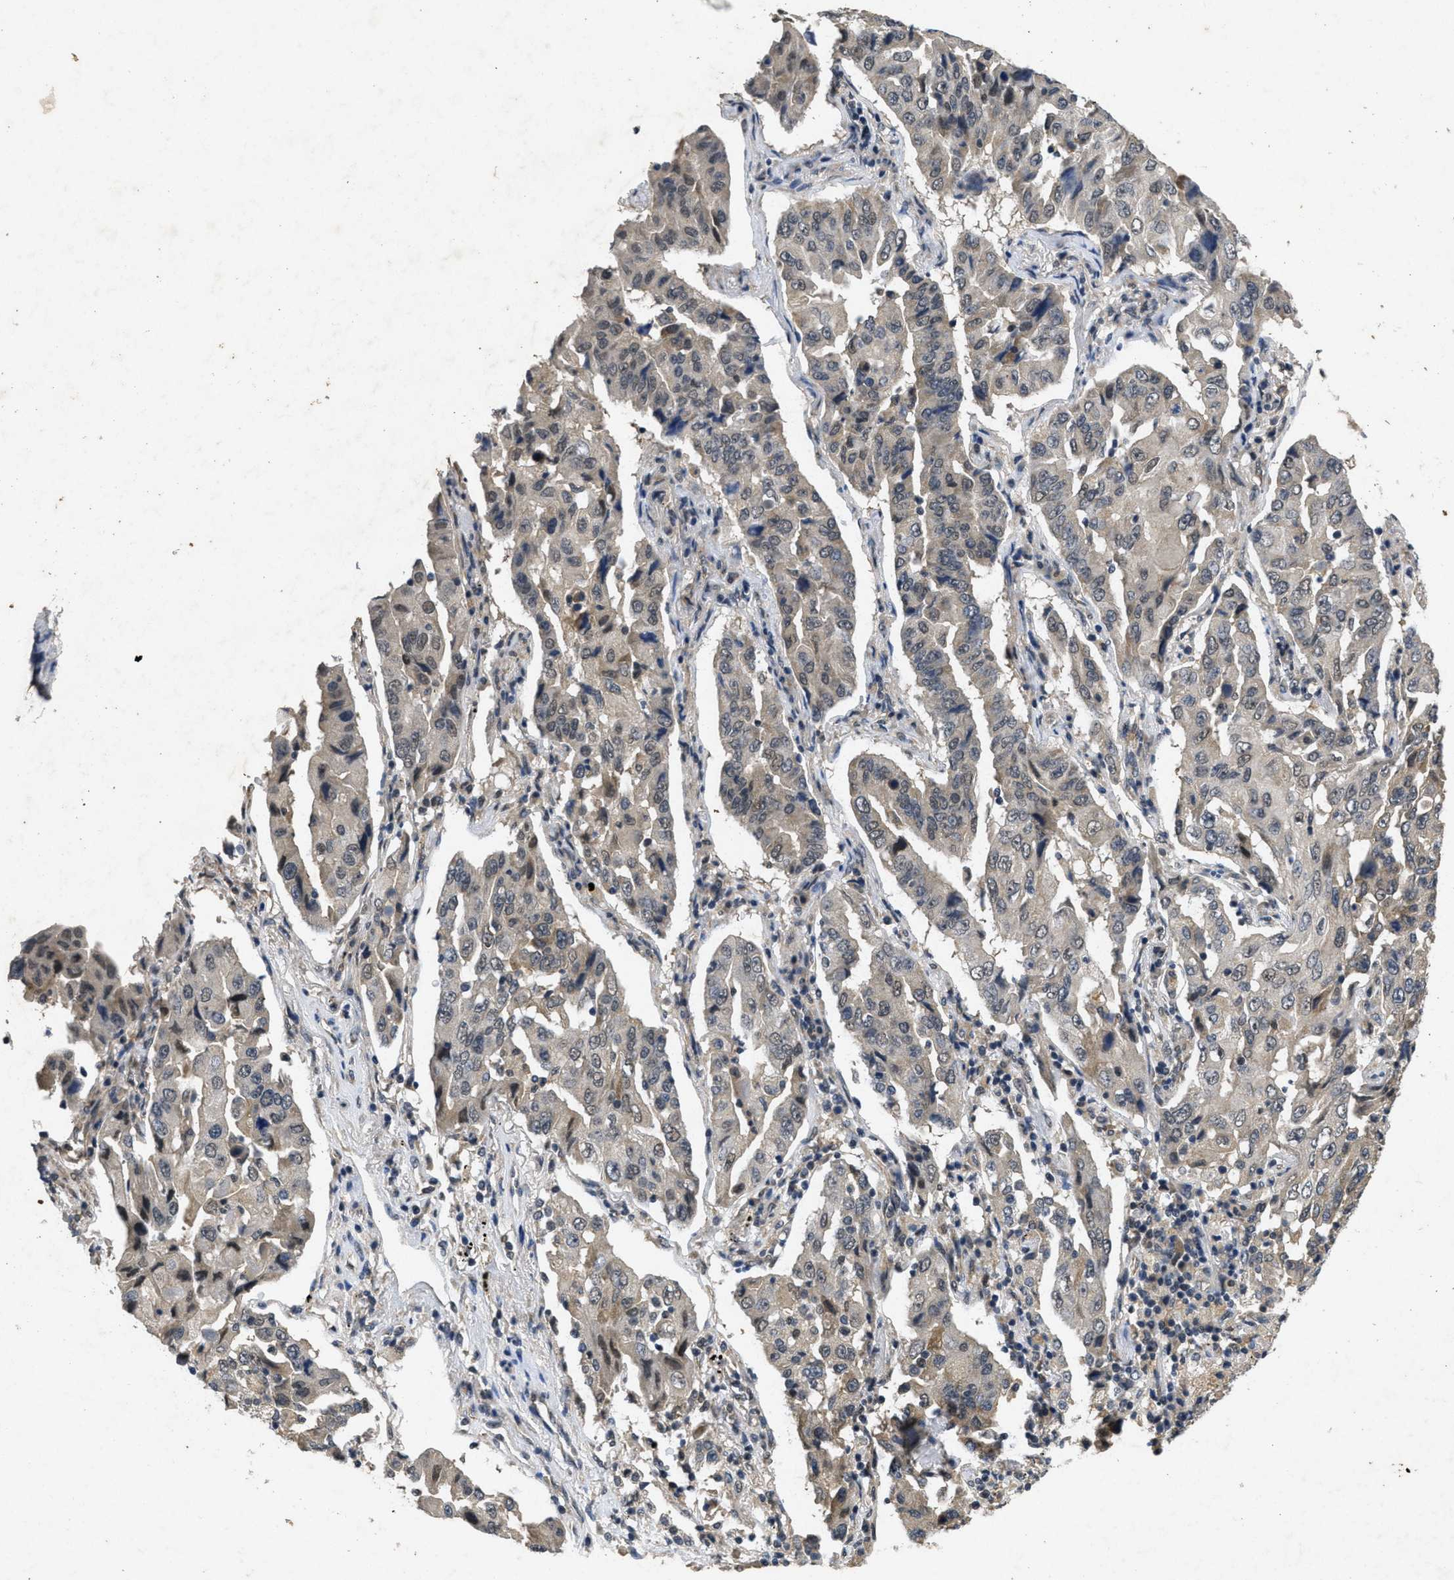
{"staining": {"intensity": "weak", "quantity": "<25%", "location": "cytoplasmic/membranous"}, "tissue": "lung cancer", "cell_type": "Tumor cells", "image_type": "cancer", "snomed": [{"axis": "morphology", "description": "Adenocarcinoma, NOS"}, {"axis": "topography", "description": "Lung"}], "caption": "Tumor cells are negative for brown protein staining in lung adenocarcinoma.", "gene": "PAPOLG", "patient": {"sex": "female", "age": 65}}